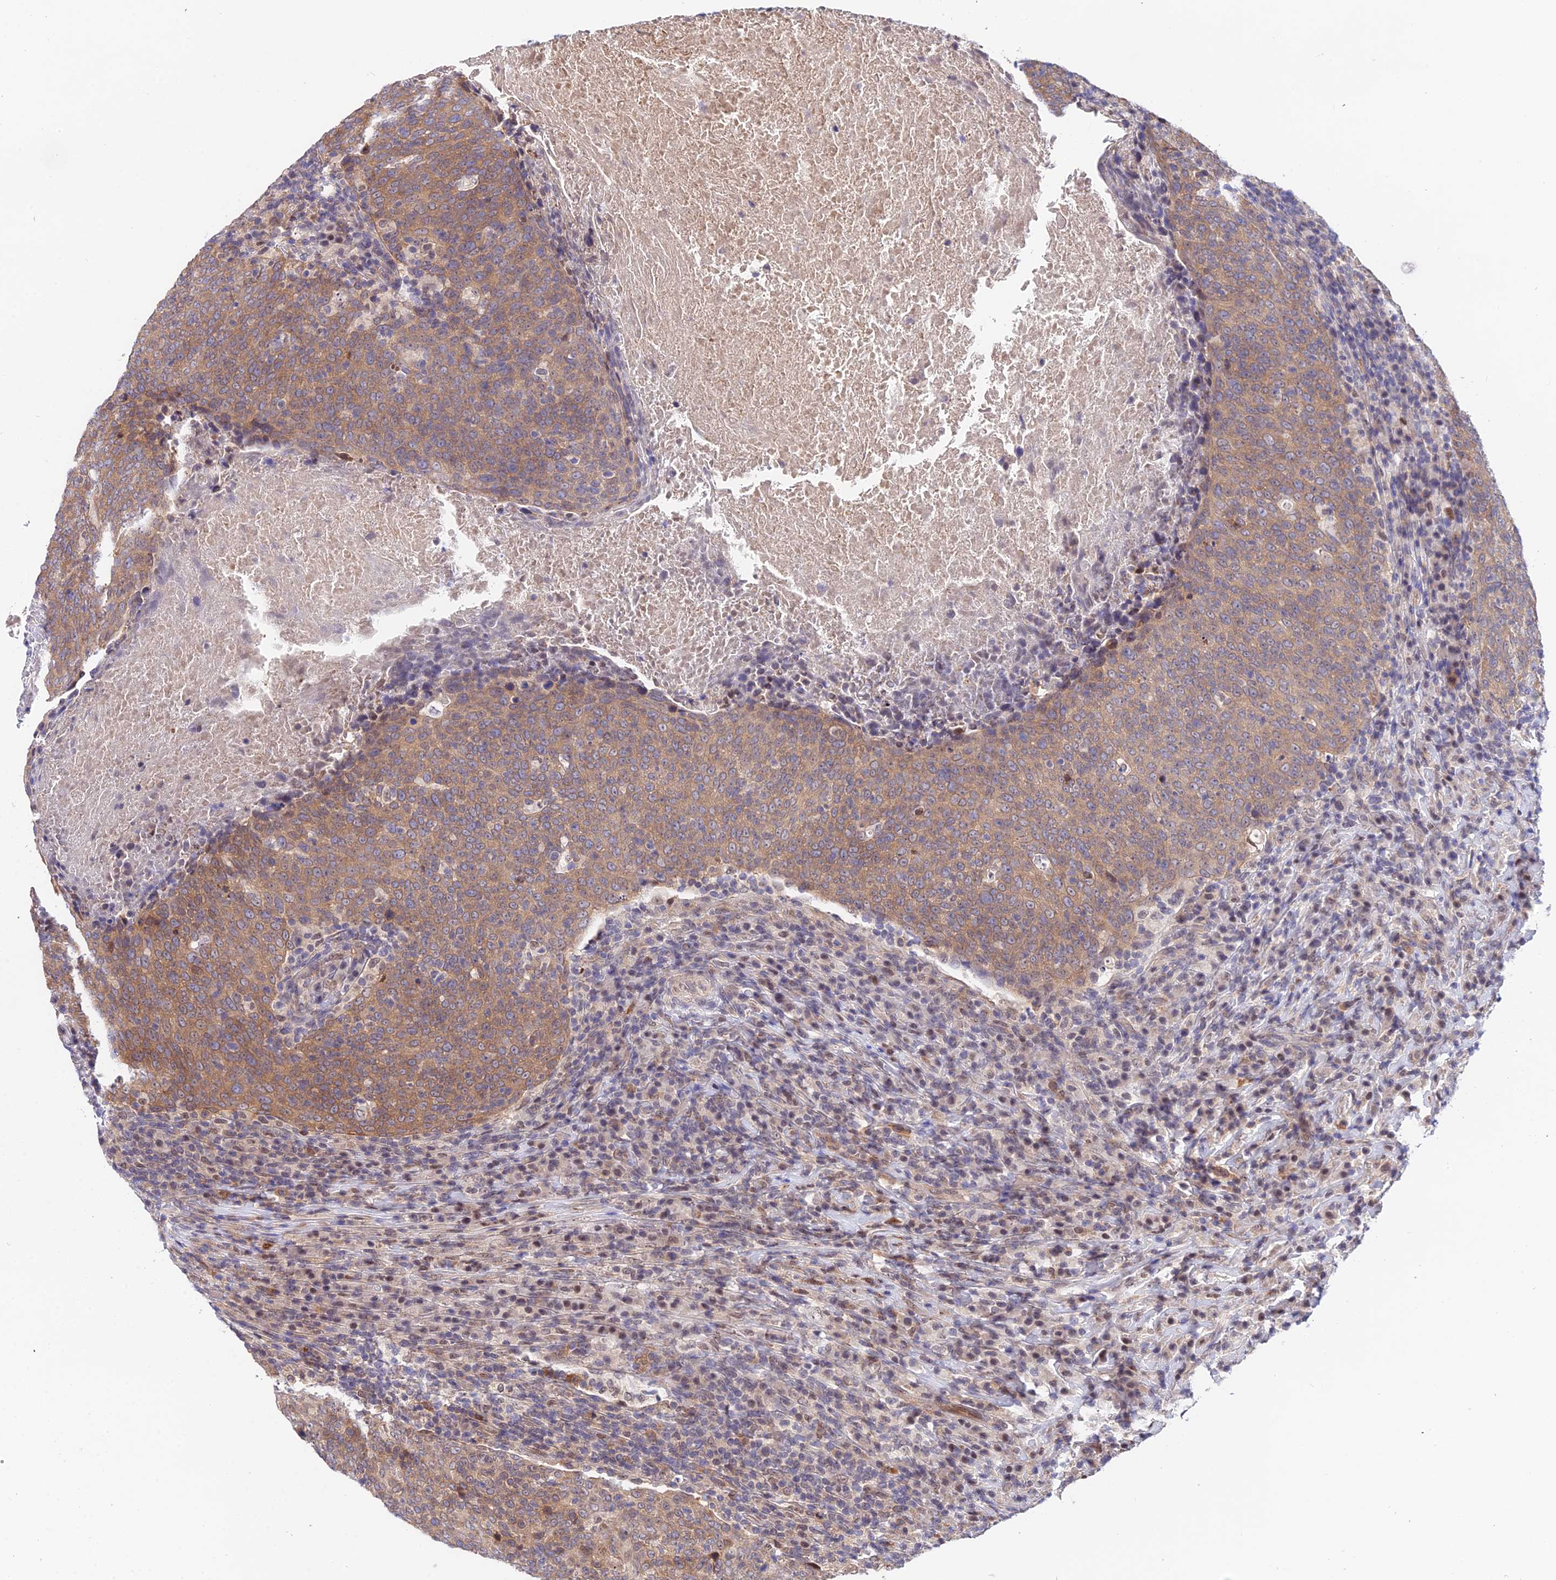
{"staining": {"intensity": "moderate", "quantity": "25%-75%", "location": "cytoplasmic/membranous"}, "tissue": "head and neck cancer", "cell_type": "Tumor cells", "image_type": "cancer", "snomed": [{"axis": "morphology", "description": "Squamous cell carcinoma, NOS"}, {"axis": "morphology", "description": "Squamous cell carcinoma, metastatic, NOS"}, {"axis": "topography", "description": "Lymph node"}, {"axis": "topography", "description": "Head-Neck"}], "caption": "Brown immunohistochemical staining in human head and neck cancer (squamous cell carcinoma) reveals moderate cytoplasmic/membranous staining in approximately 25%-75% of tumor cells.", "gene": "INPP4A", "patient": {"sex": "male", "age": 62}}